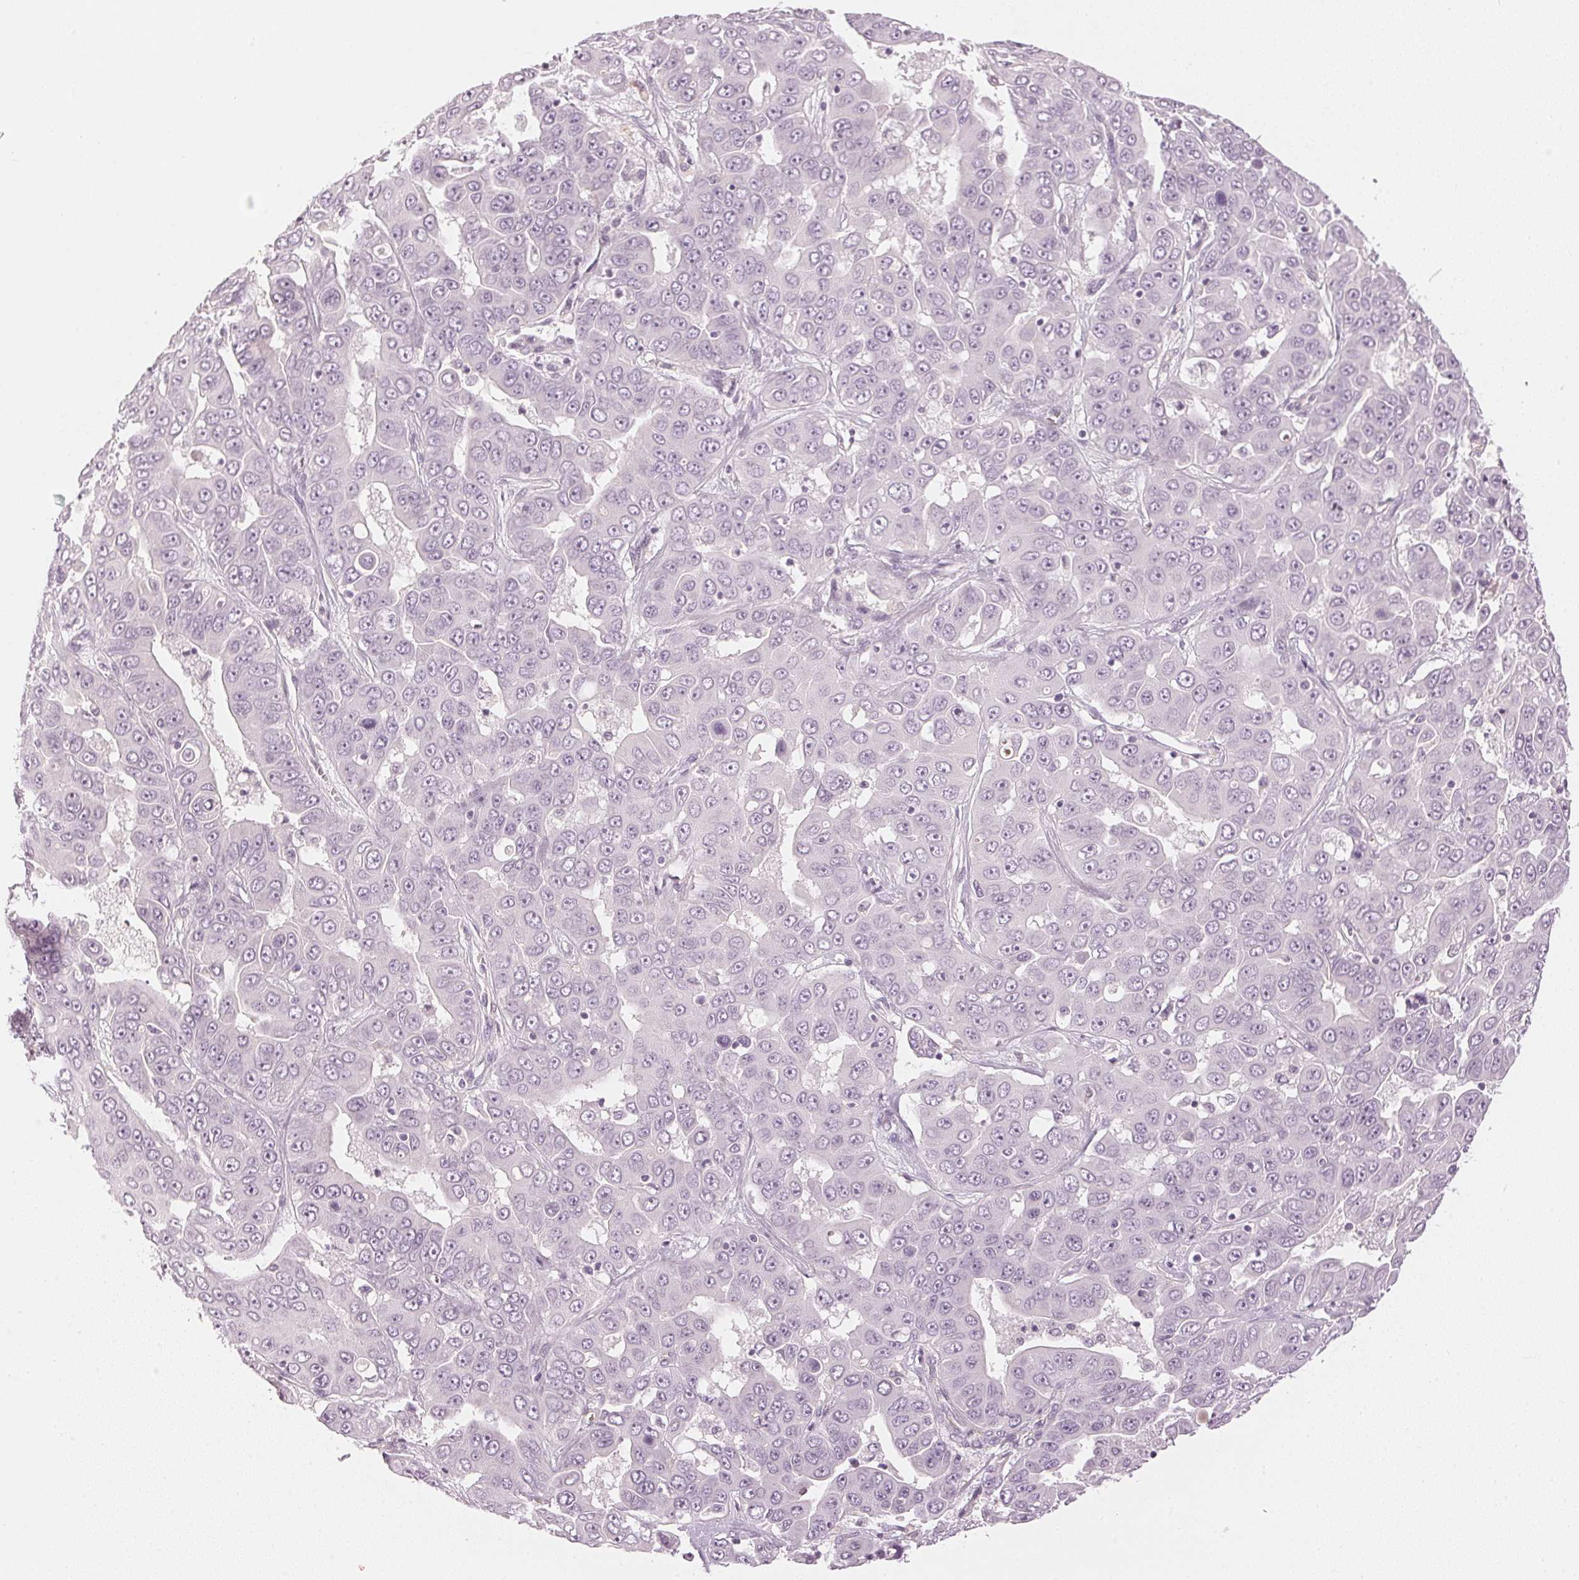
{"staining": {"intensity": "negative", "quantity": "none", "location": "none"}, "tissue": "liver cancer", "cell_type": "Tumor cells", "image_type": "cancer", "snomed": [{"axis": "morphology", "description": "Cholangiocarcinoma"}, {"axis": "topography", "description": "Liver"}], "caption": "Image shows no protein positivity in tumor cells of liver cancer (cholangiocarcinoma) tissue.", "gene": "APLP1", "patient": {"sex": "female", "age": 52}}